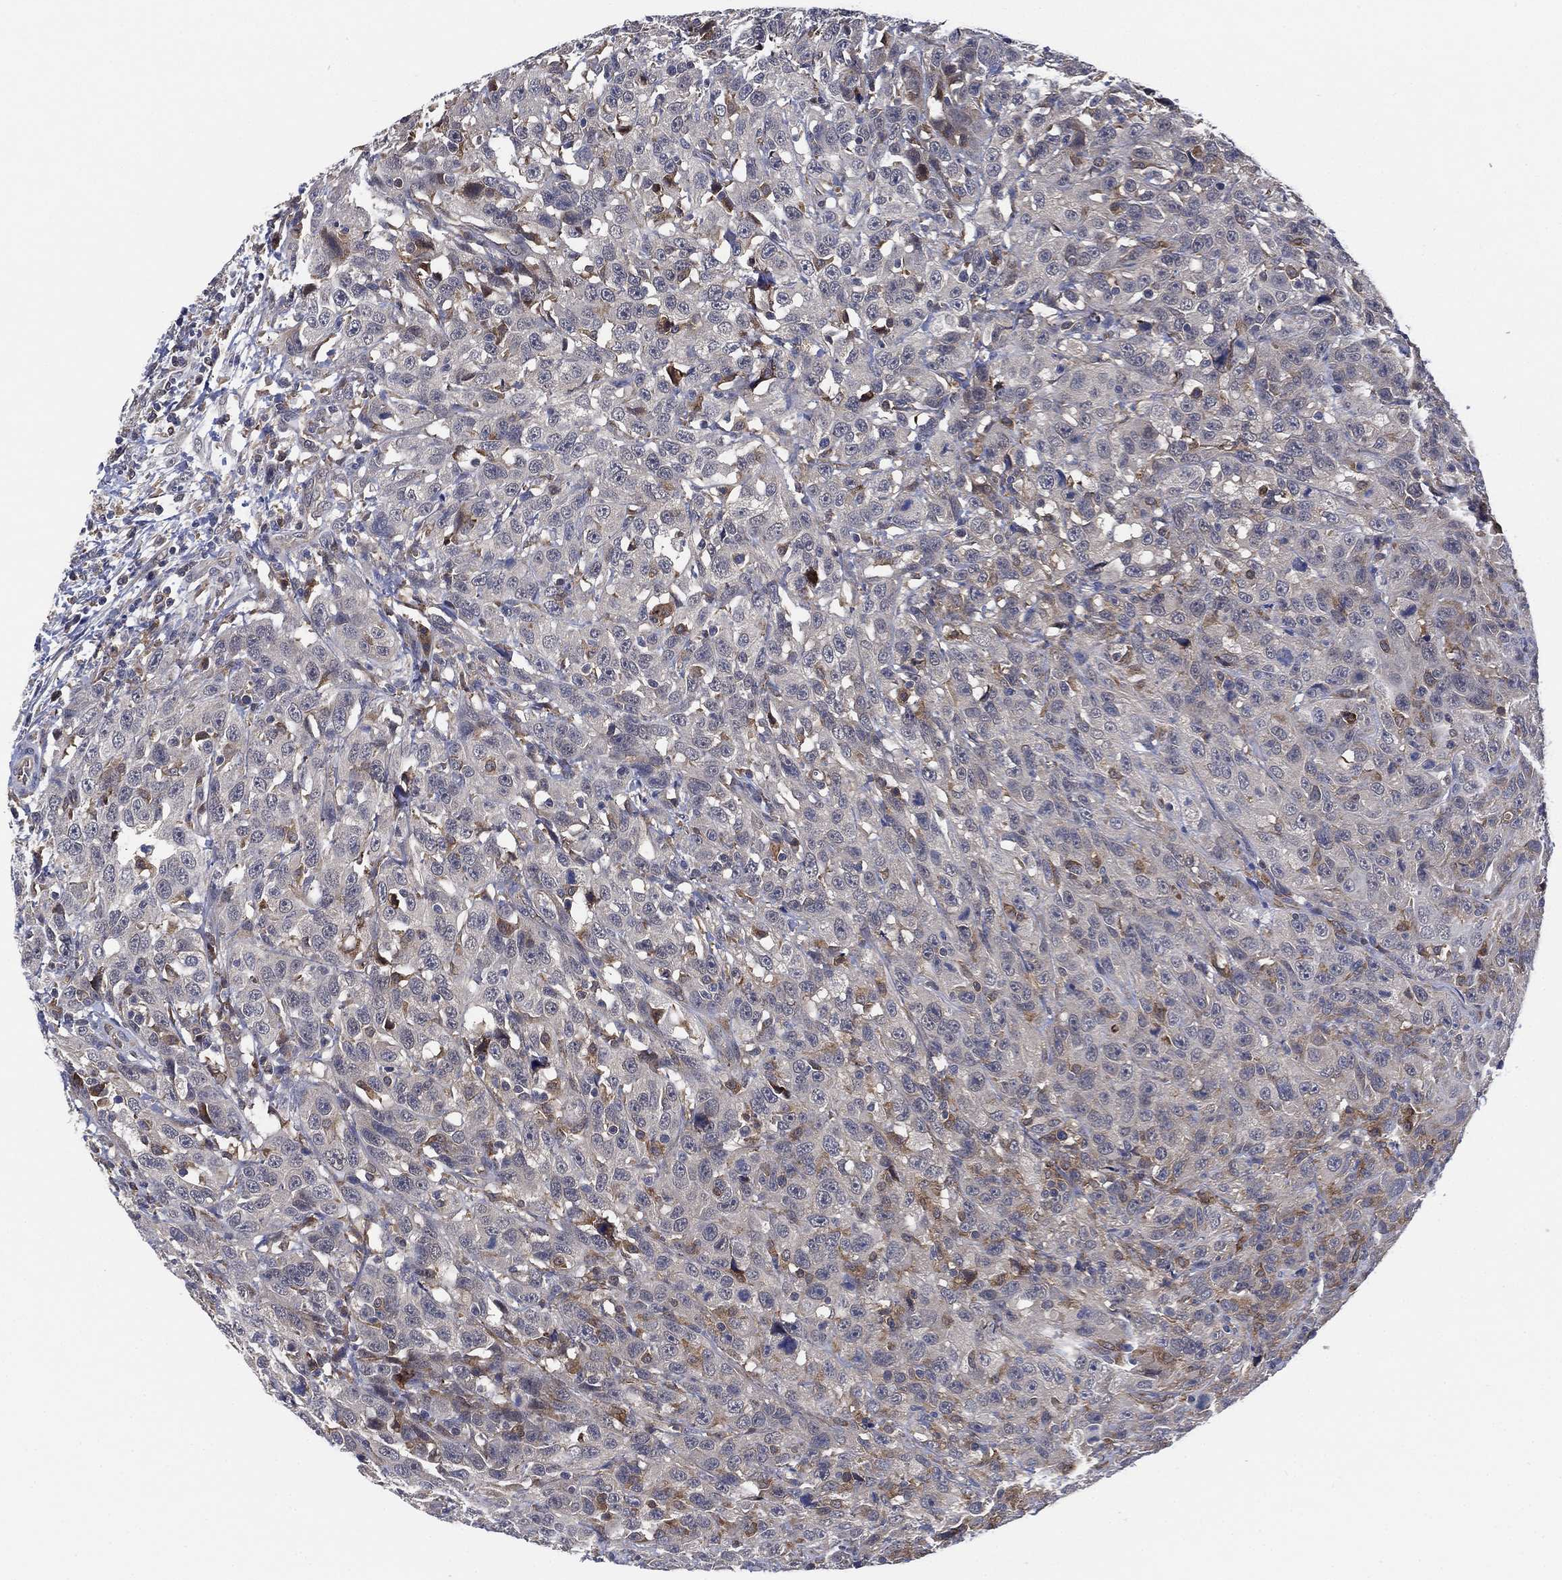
{"staining": {"intensity": "negative", "quantity": "none", "location": "none"}, "tissue": "urothelial cancer", "cell_type": "Tumor cells", "image_type": "cancer", "snomed": [{"axis": "morphology", "description": "Urothelial carcinoma, NOS"}, {"axis": "morphology", "description": "Urothelial carcinoma, High grade"}, {"axis": "topography", "description": "Urinary bladder"}], "caption": "Photomicrograph shows no significant protein expression in tumor cells of transitional cell carcinoma.", "gene": "FES", "patient": {"sex": "female", "age": 73}}